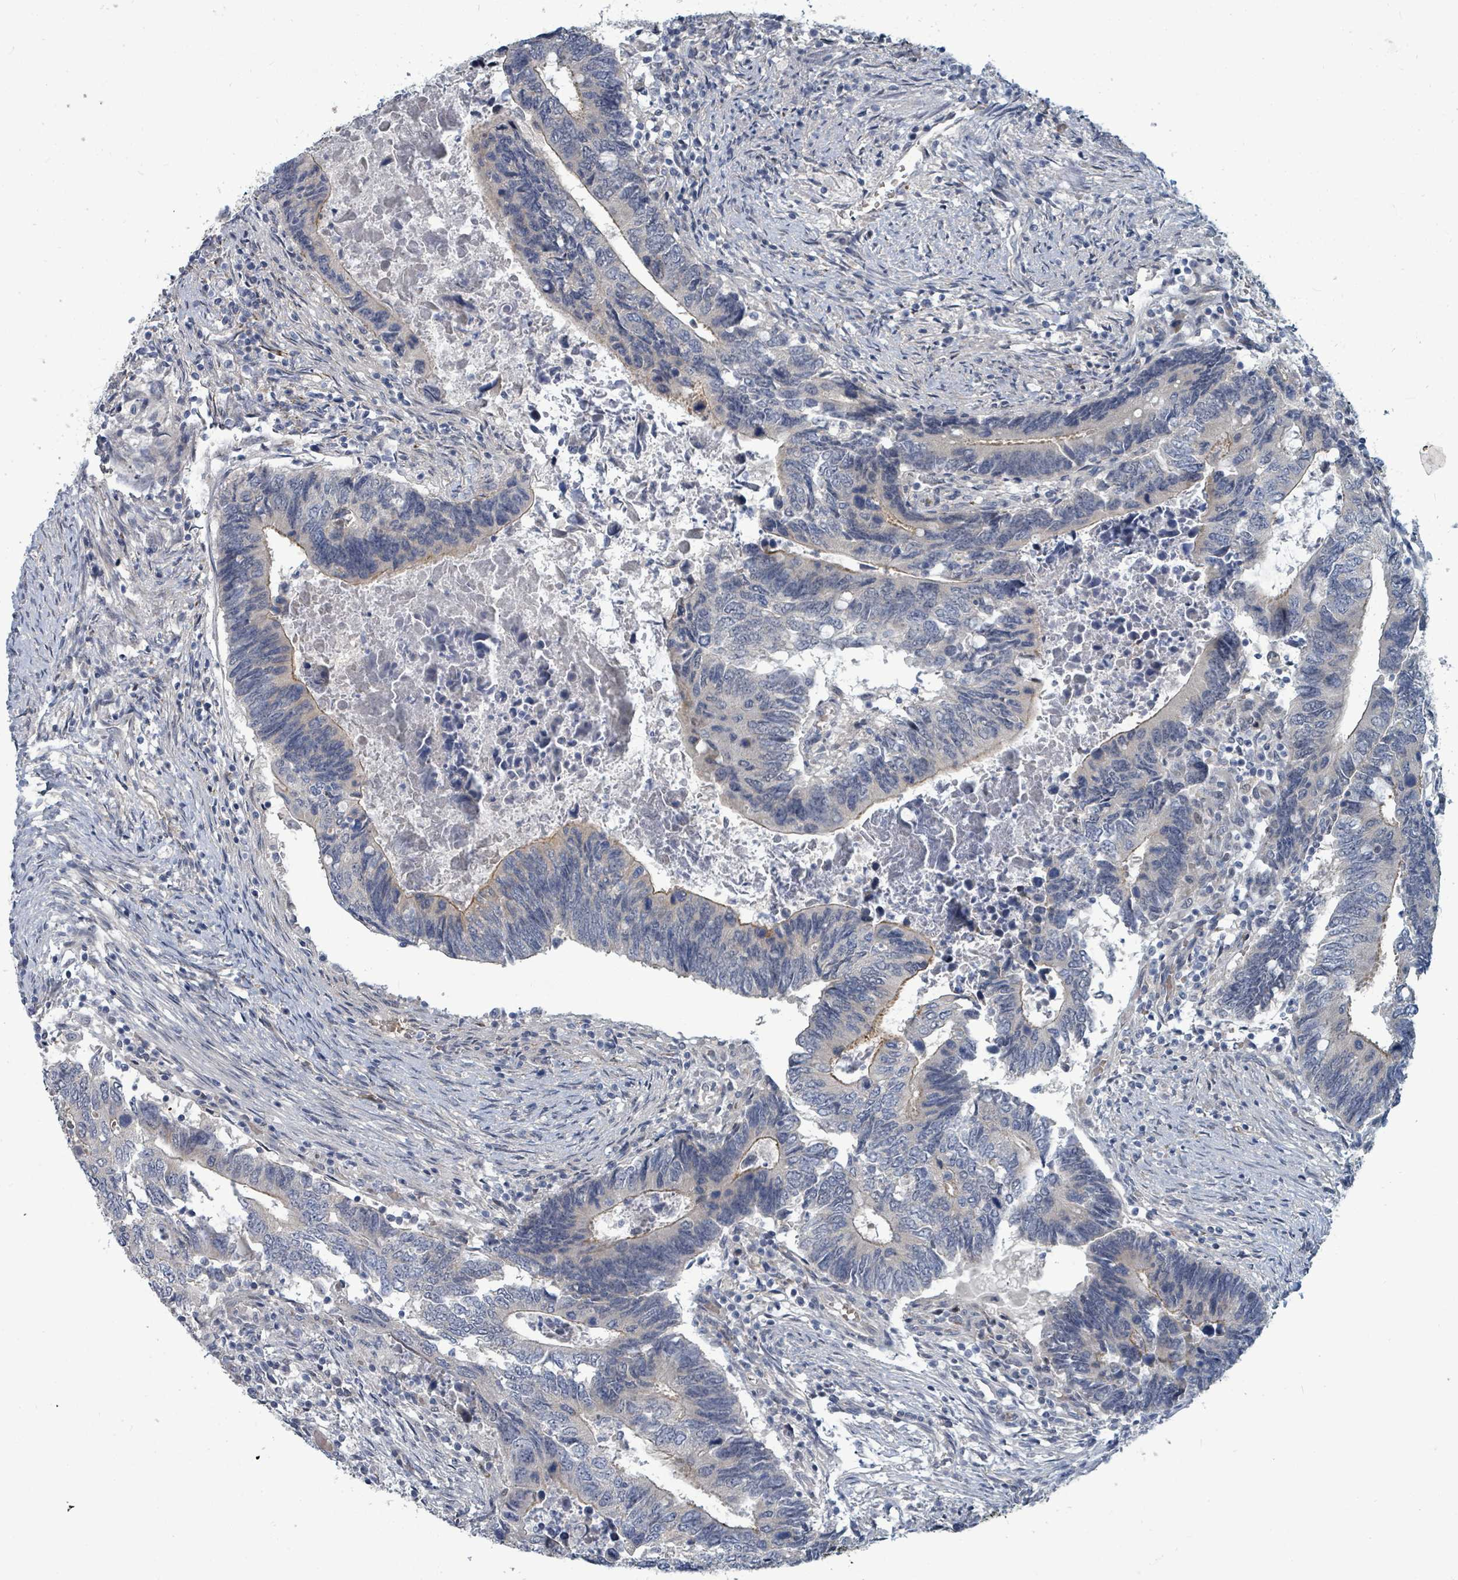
{"staining": {"intensity": "moderate", "quantity": "<25%", "location": "cytoplasmic/membranous"}, "tissue": "colorectal cancer", "cell_type": "Tumor cells", "image_type": "cancer", "snomed": [{"axis": "morphology", "description": "Adenocarcinoma, NOS"}, {"axis": "topography", "description": "Colon"}], "caption": "Brown immunohistochemical staining in colorectal cancer demonstrates moderate cytoplasmic/membranous staining in approximately <25% of tumor cells.", "gene": "TRDMT1", "patient": {"sex": "male", "age": 87}}